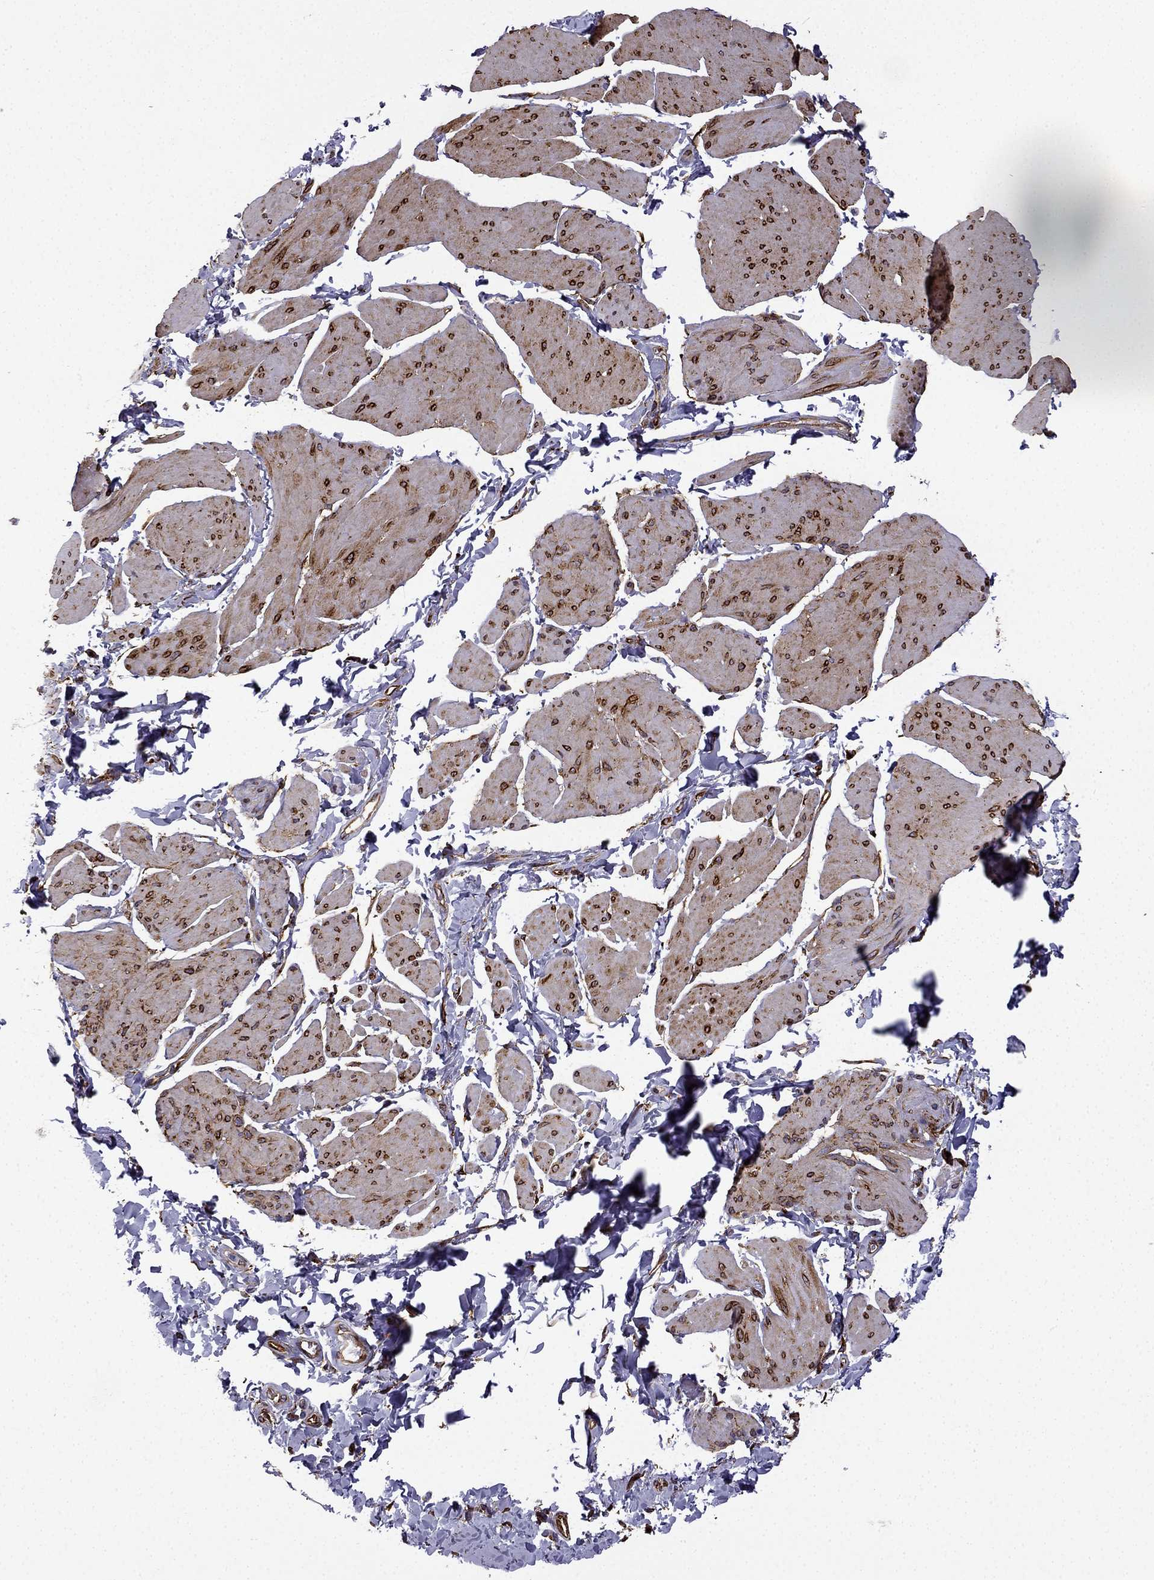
{"staining": {"intensity": "moderate", "quantity": "25%-75%", "location": "cytoplasmic/membranous"}, "tissue": "smooth muscle", "cell_type": "Smooth muscle cells", "image_type": "normal", "snomed": [{"axis": "morphology", "description": "Normal tissue, NOS"}, {"axis": "topography", "description": "Adipose tissue"}, {"axis": "topography", "description": "Smooth muscle"}, {"axis": "topography", "description": "Peripheral nerve tissue"}], "caption": "IHC image of benign smooth muscle: human smooth muscle stained using immunohistochemistry exhibits medium levels of moderate protein expression localized specifically in the cytoplasmic/membranous of smooth muscle cells, appearing as a cytoplasmic/membranous brown color.", "gene": "MAP4", "patient": {"sex": "male", "age": 83}}